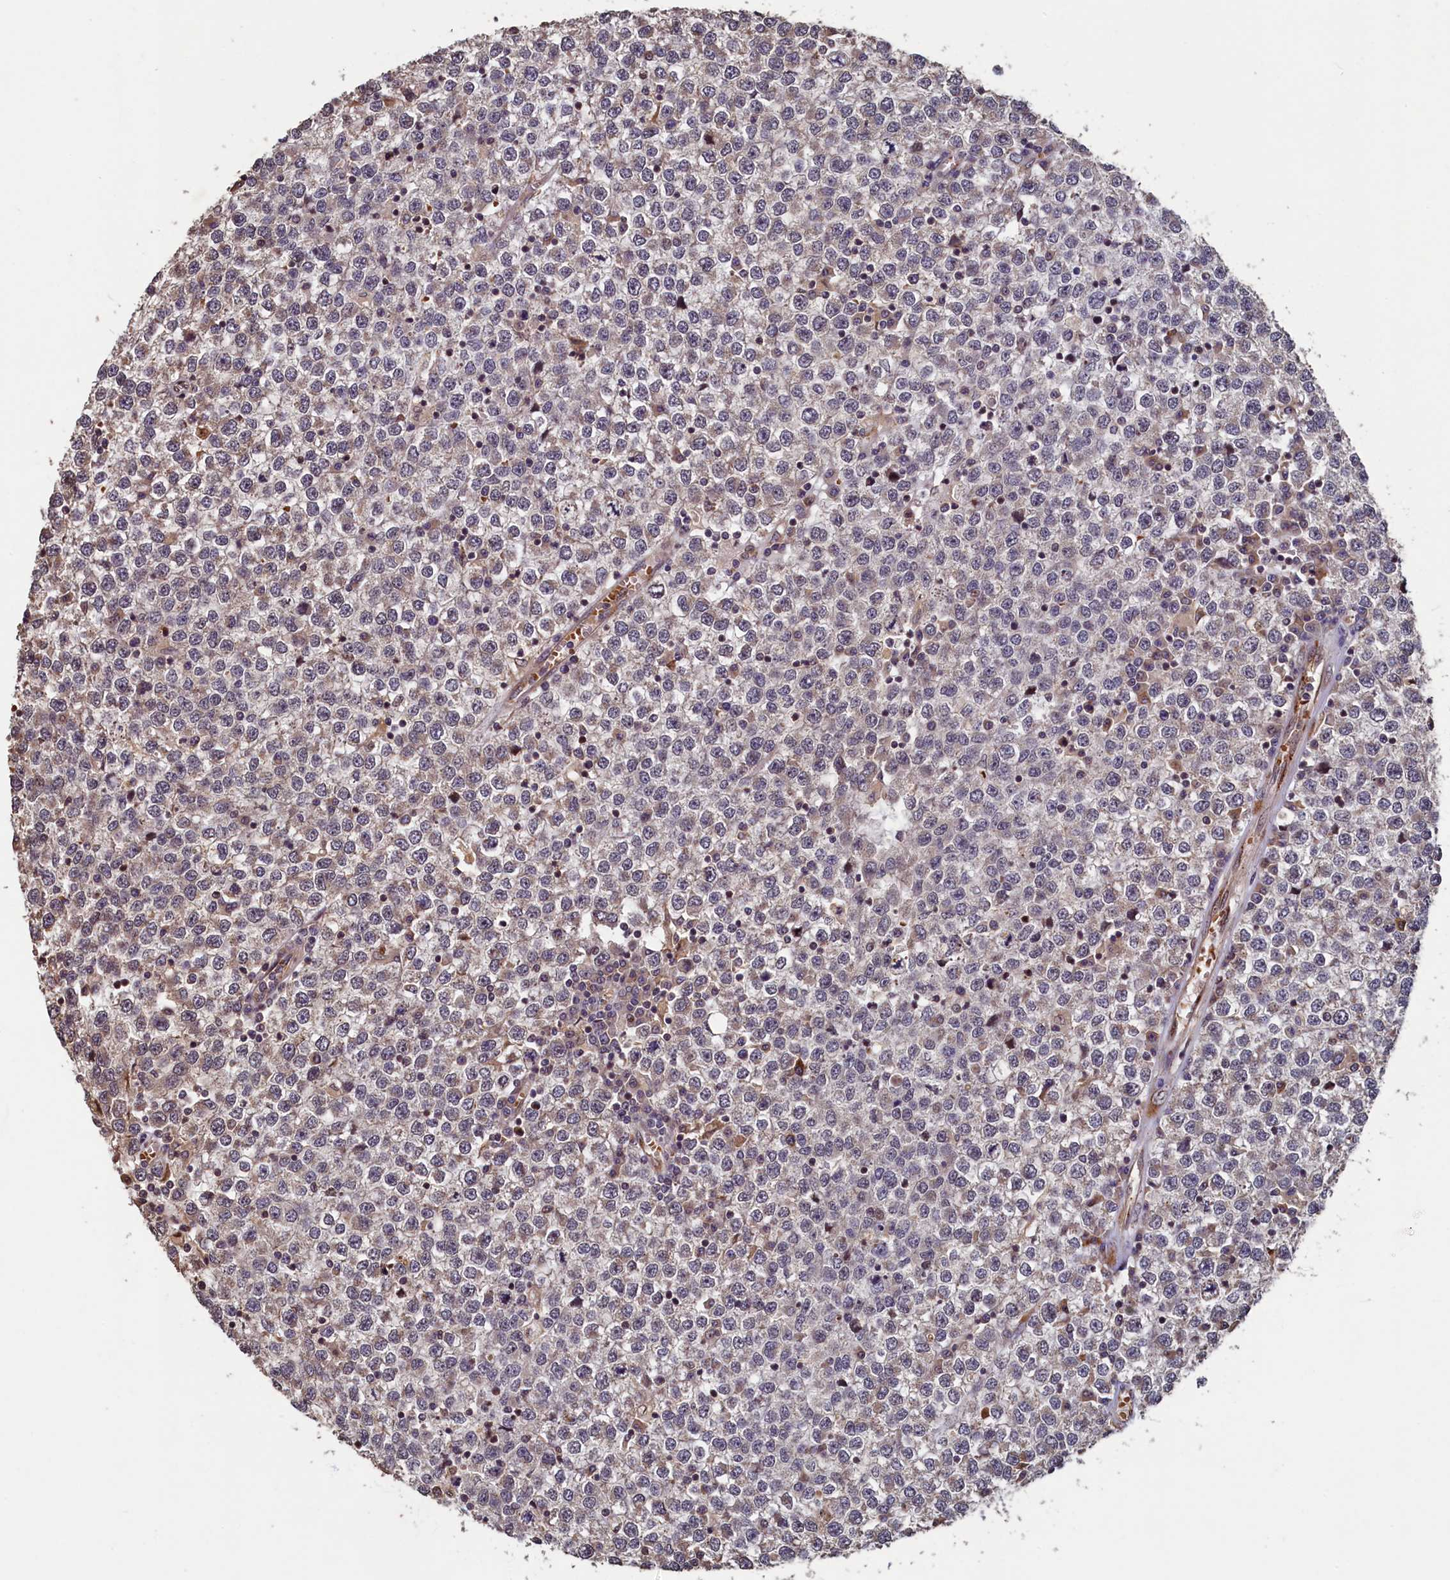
{"staining": {"intensity": "weak", "quantity": "25%-75%", "location": "cytoplasmic/membranous"}, "tissue": "testis cancer", "cell_type": "Tumor cells", "image_type": "cancer", "snomed": [{"axis": "morphology", "description": "Seminoma, NOS"}, {"axis": "topography", "description": "Testis"}], "caption": "A low amount of weak cytoplasmic/membranous staining is present in about 25%-75% of tumor cells in testis cancer (seminoma) tissue.", "gene": "TMEM181", "patient": {"sex": "male", "age": 65}}